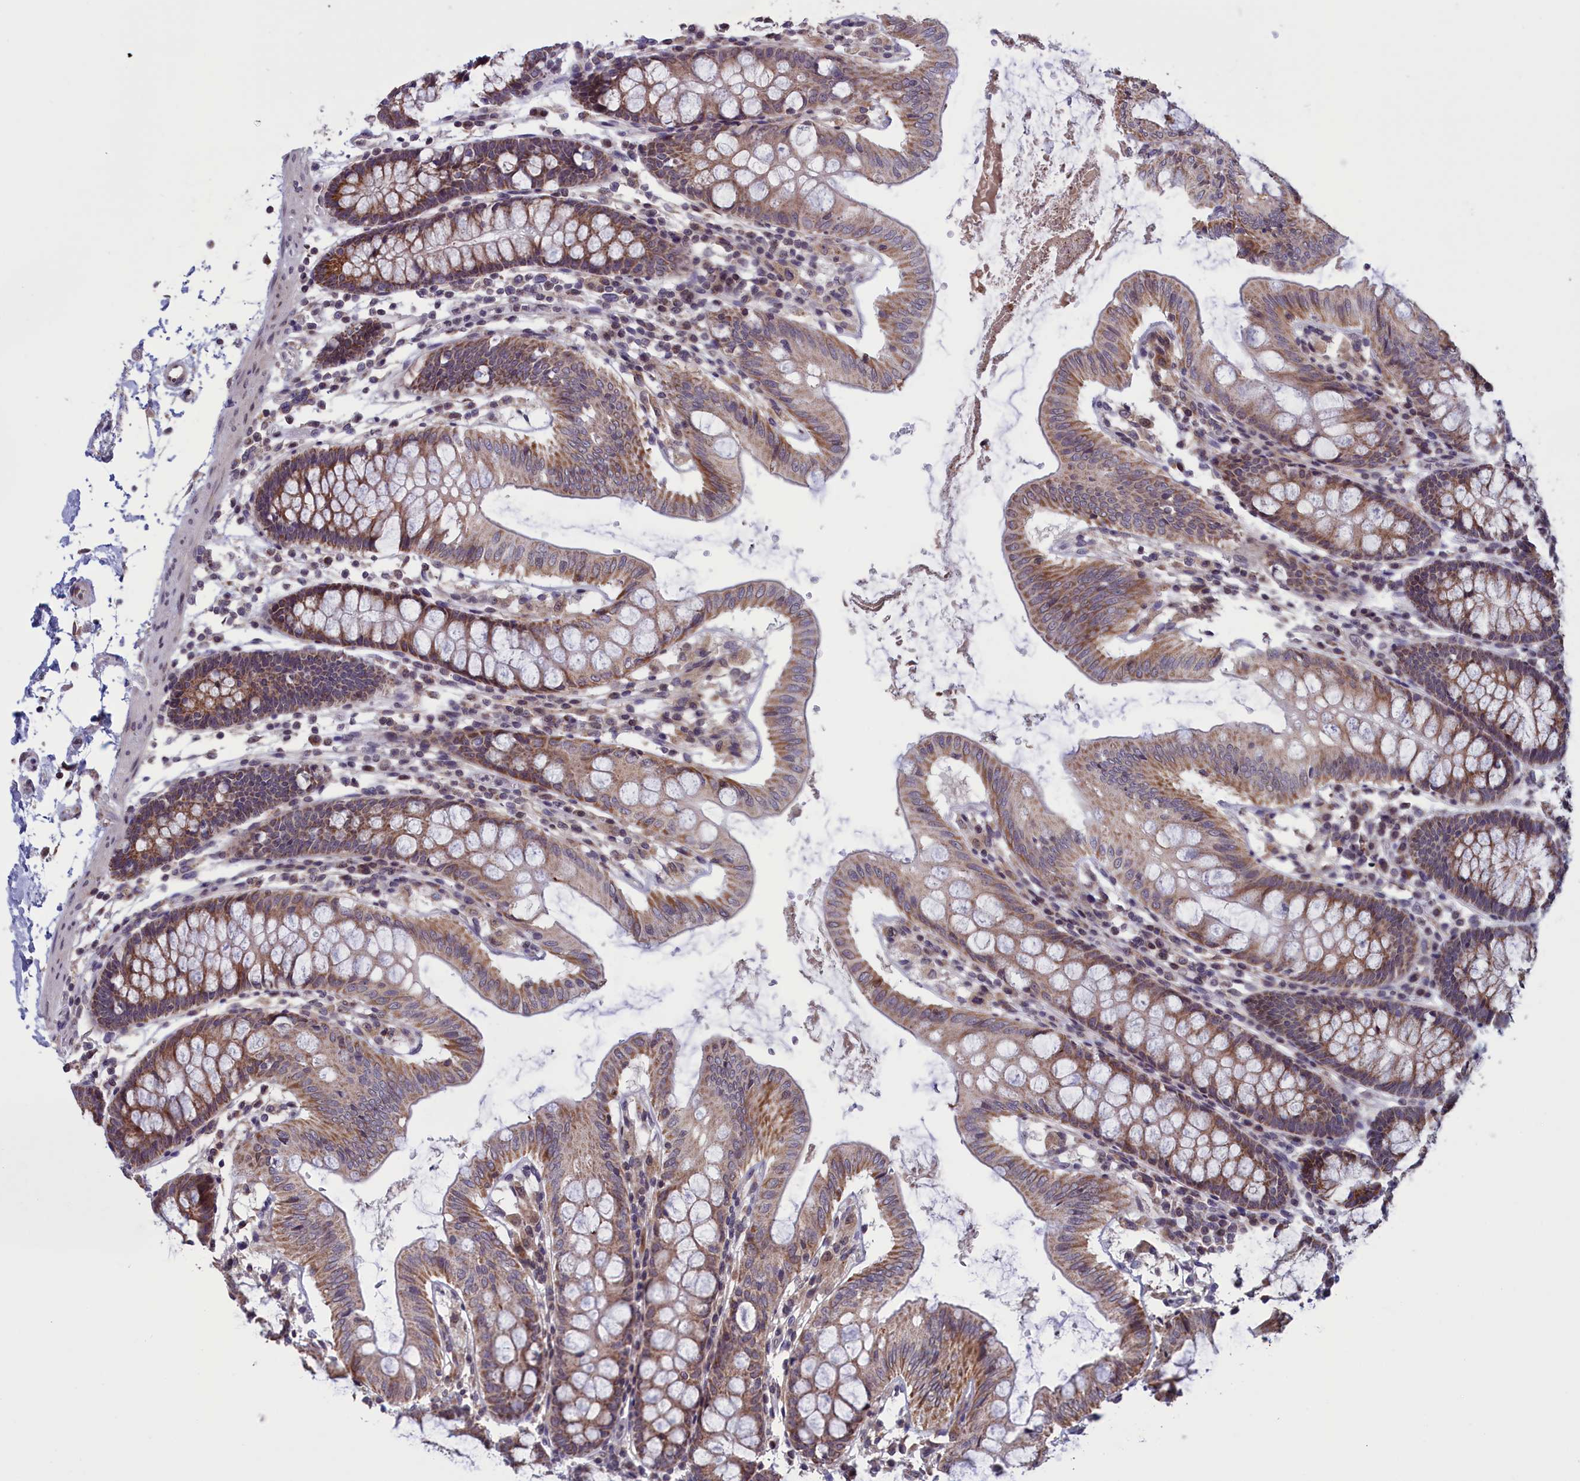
{"staining": {"intensity": "weak", "quantity": ">75%", "location": "cytoplasmic/membranous"}, "tissue": "colon", "cell_type": "Endothelial cells", "image_type": "normal", "snomed": [{"axis": "morphology", "description": "Normal tissue, NOS"}, {"axis": "topography", "description": "Colon"}], "caption": "High-magnification brightfield microscopy of unremarkable colon stained with DAB (brown) and counterstained with hematoxylin (blue). endothelial cells exhibit weak cytoplasmic/membranous expression is present in about>75% of cells. Using DAB (brown) and hematoxylin (blue) stains, captured at high magnification using brightfield microscopy.", "gene": "PARS2", "patient": {"sex": "male", "age": 75}}